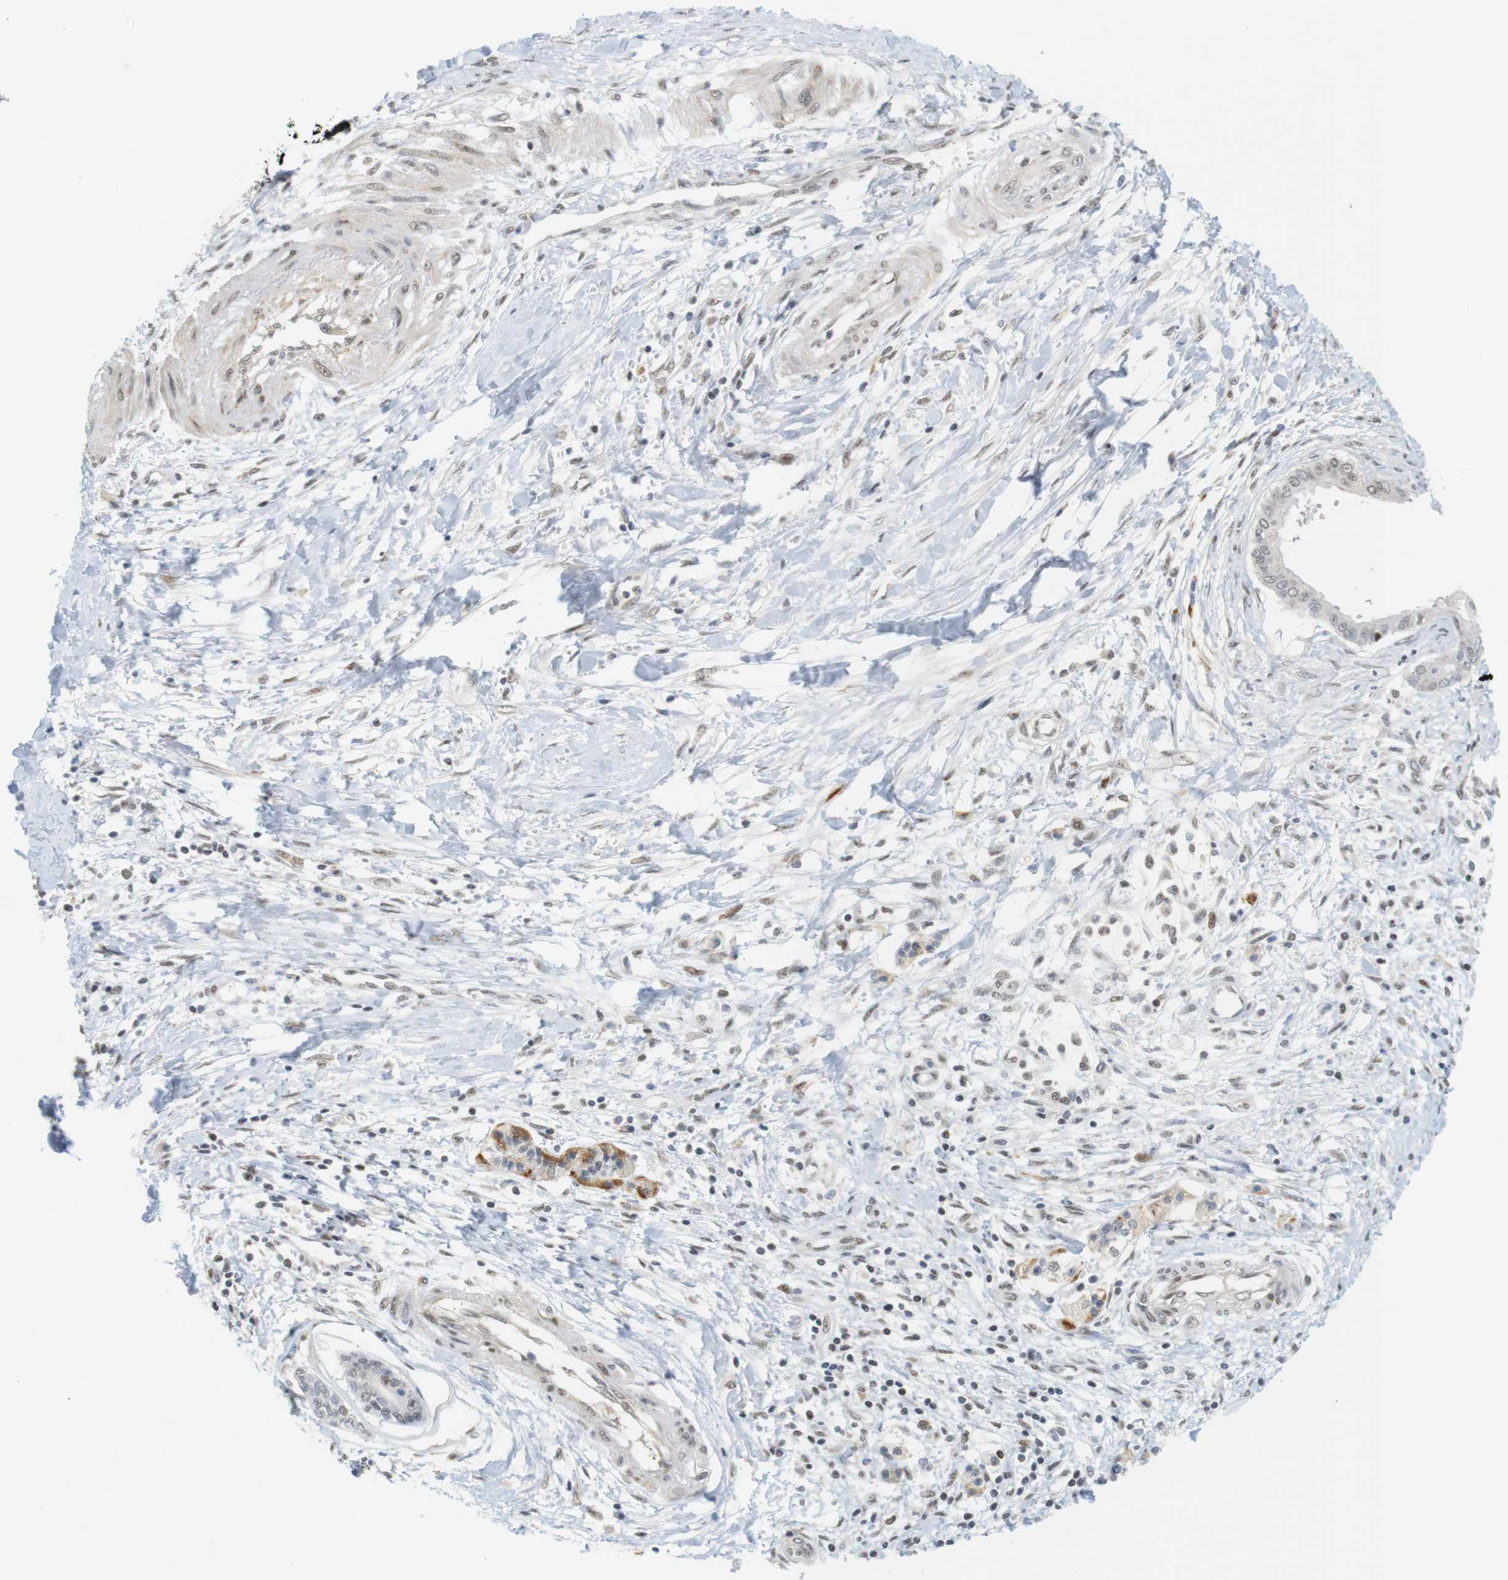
{"staining": {"intensity": "negative", "quantity": "none", "location": "none"}, "tissue": "pancreatic cancer", "cell_type": "Tumor cells", "image_type": "cancer", "snomed": [{"axis": "morphology", "description": "Adenocarcinoma, NOS"}, {"axis": "topography", "description": "Pancreas"}], "caption": "Tumor cells show no significant protein staining in adenocarcinoma (pancreatic). (DAB (3,3'-diaminobenzidine) immunohistochemistry (IHC) visualized using brightfield microscopy, high magnification).", "gene": "BRD4", "patient": {"sex": "male", "age": 56}}